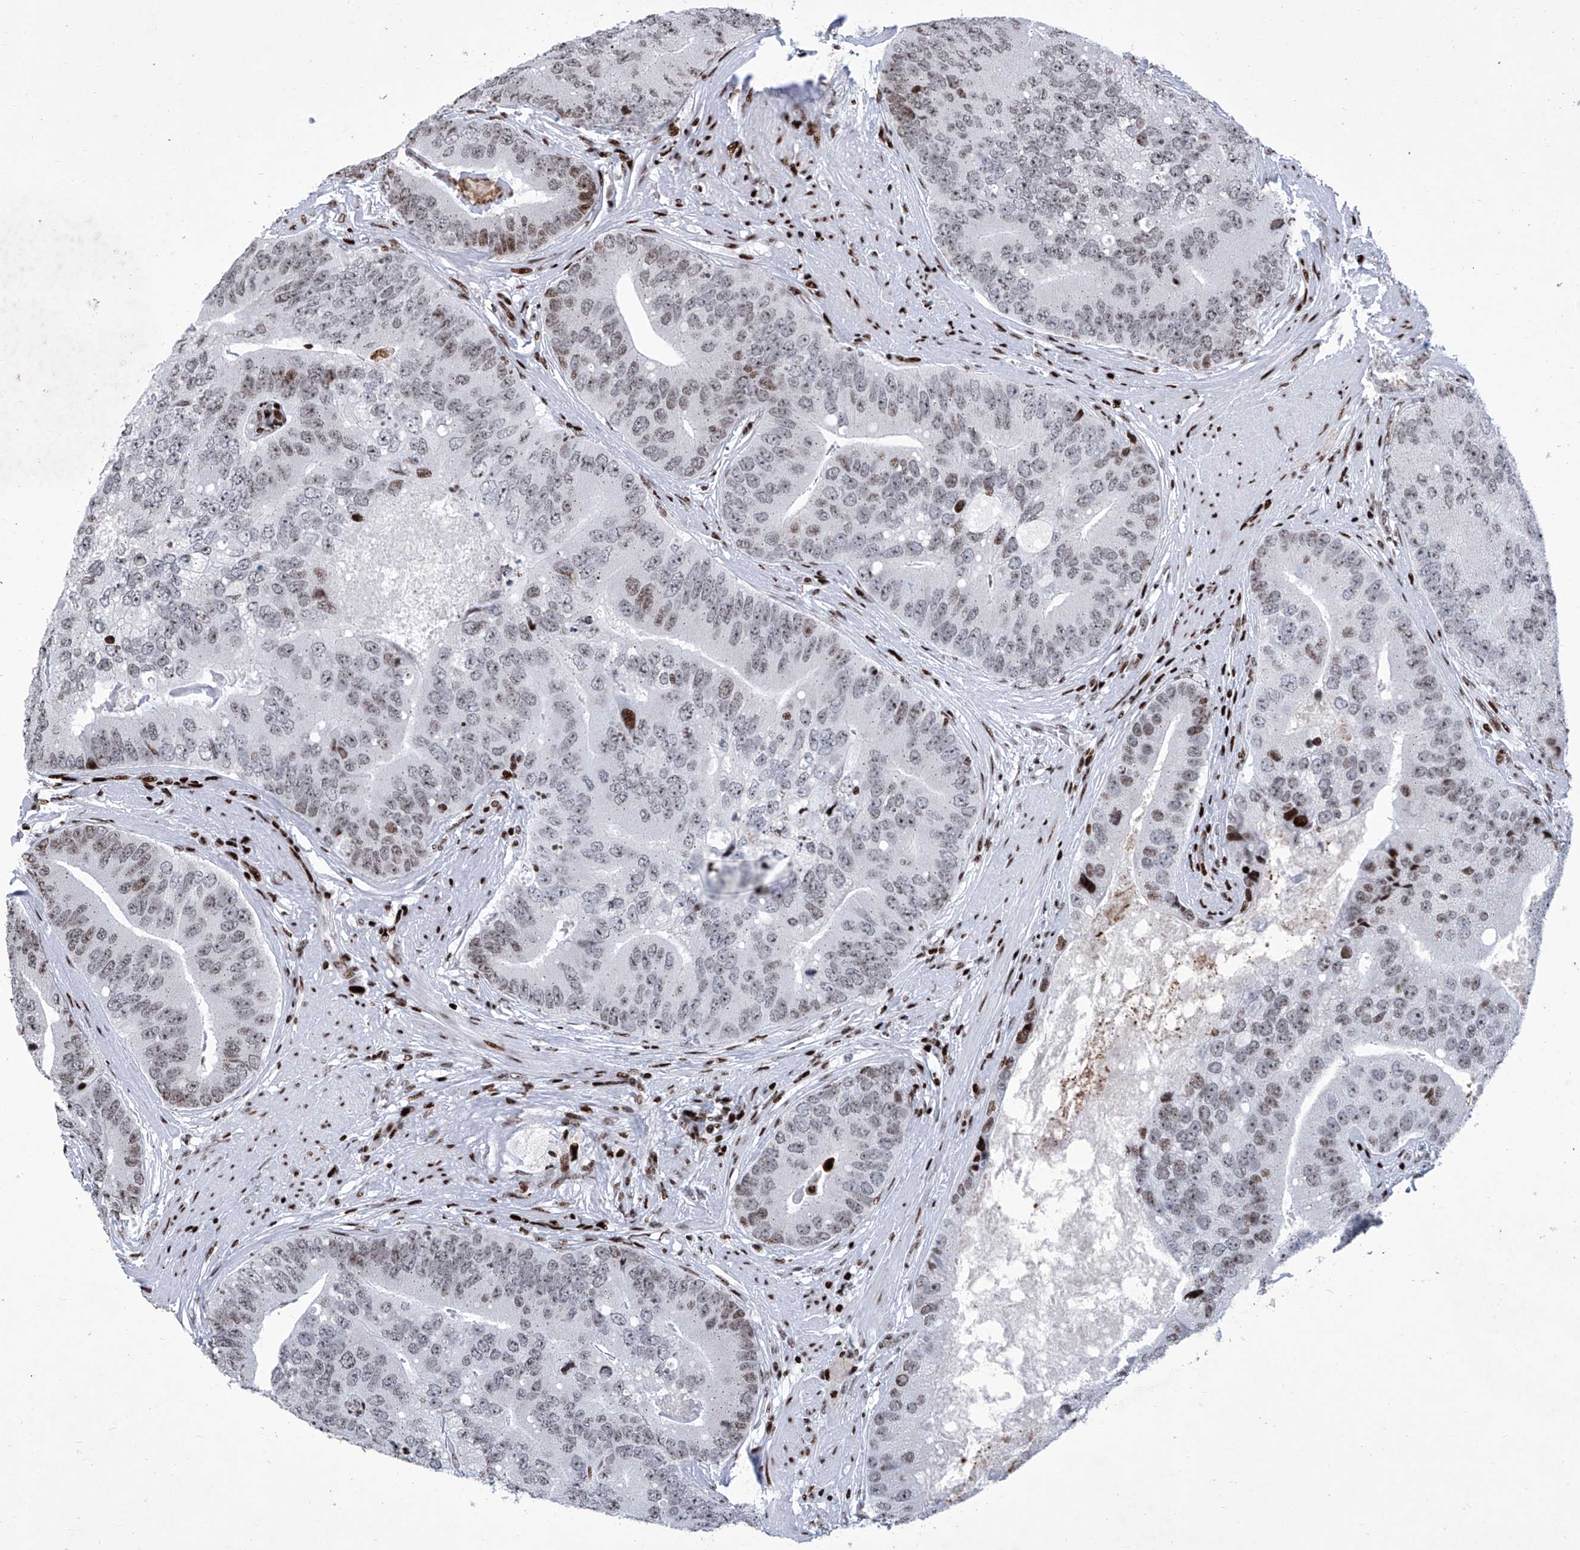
{"staining": {"intensity": "moderate", "quantity": "<25%", "location": "nuclear"}, "tissue": "prostate cancer", "cell_type": "Tumor cells", "image_type": "cancer", "snomed": [{"axis": "morphology", "description": "Adenocarcinoma, High grade"}, {"axis": "topography", "description": "Prostate"}], "caption": "IHC micrograph of neoplastic tissue: prostate cancer (adenocarcinoma (high-grade)) stained using immunohistochemistry demonstrates low levels of moderate protein expression localized specifically in the nuclear of tumor cells, appearing as a nuclear brown color.", "gene": "HEY2", "patient": {"sex": "male", "age": 70}}